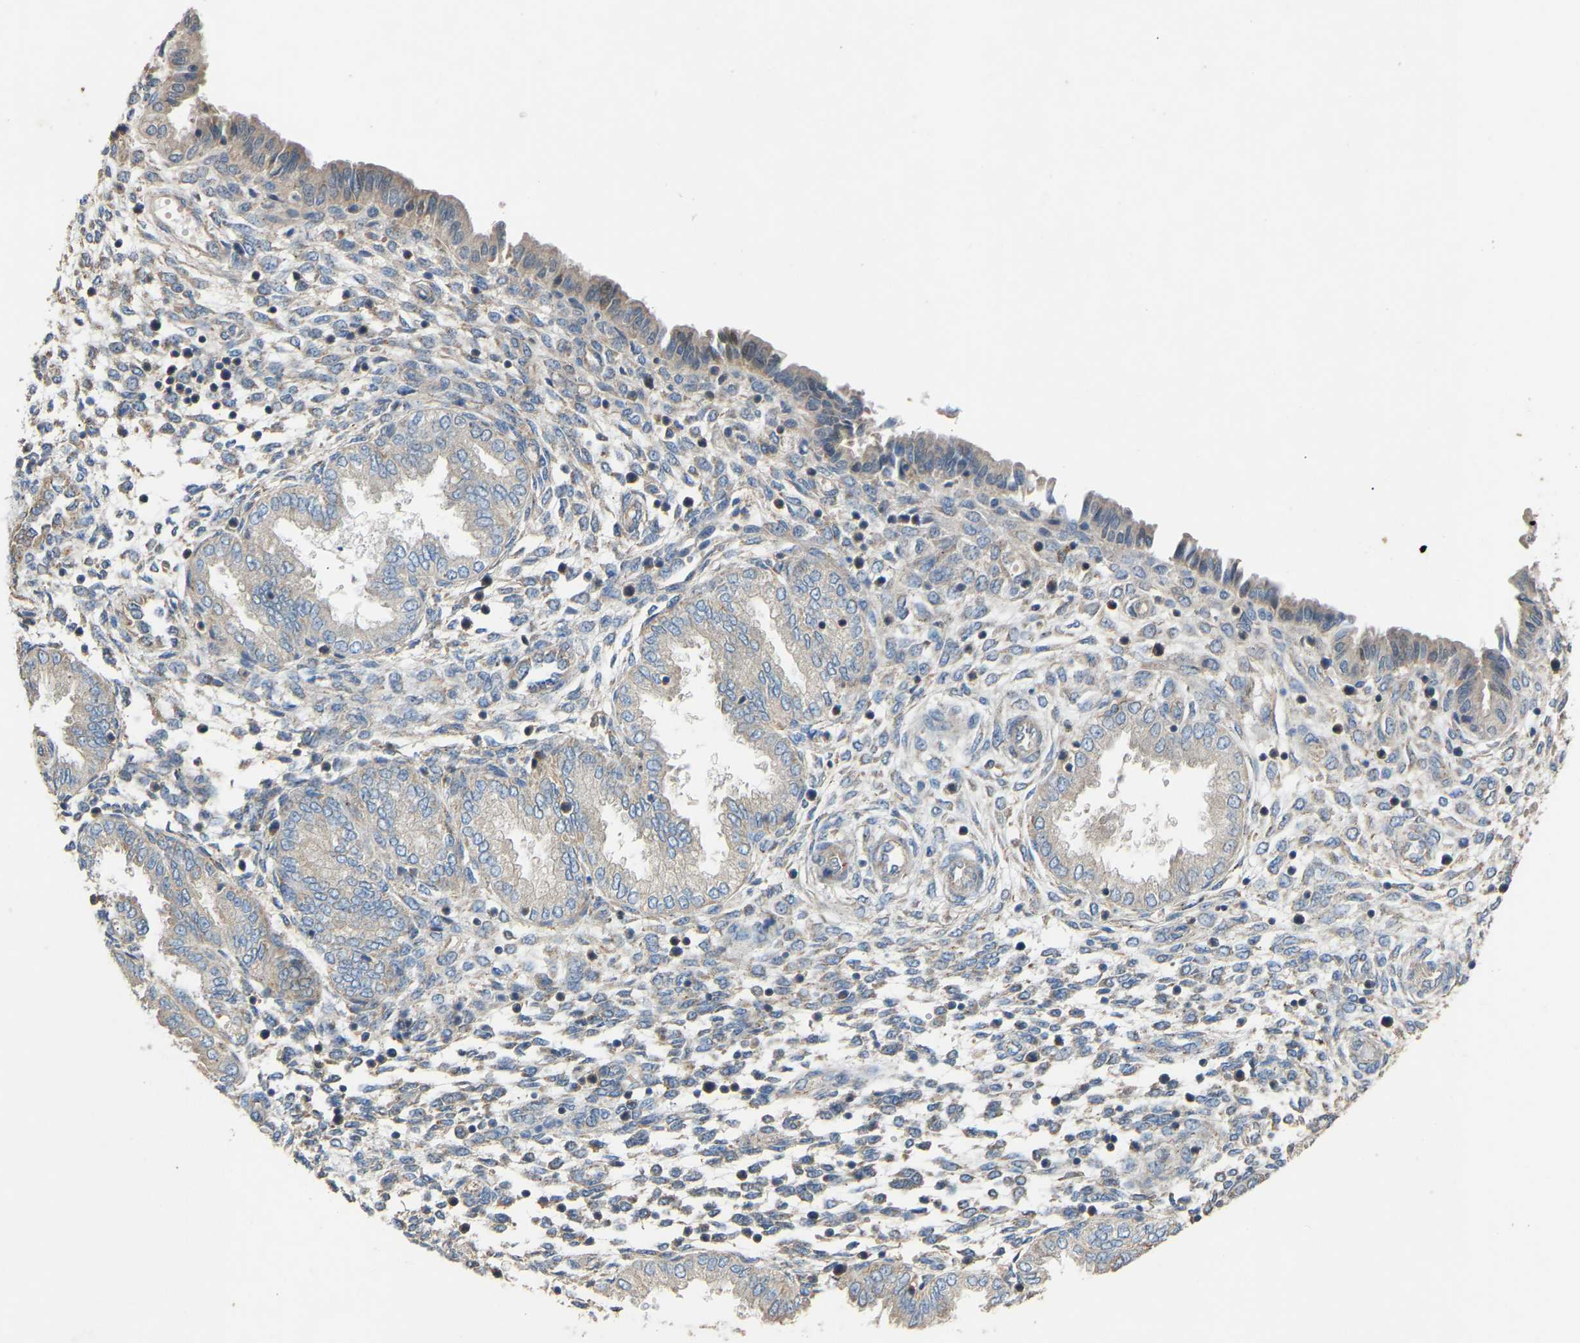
{"staining": {"intensity": "weak", "quantity": "<25%", "location": "cytoplasmic/membranous"}, "tissue": "endometrium", "cell_type": "Cells in endometrial stroma", "image_type": "normal", "snomed": [{"axis": "morphology", "description": "Normal tissue, NOS"}, {"axis": "topography", "description": "Endometrium"}], "caption": "Cells in endometrial stroma show no significant protein positivity in benign endometrium. (DAB immunohistochemistry visualized using brightfield microscopy, high magnification).", "gene": "RGP1", "patient": {"sex": "female", "age": 33}}